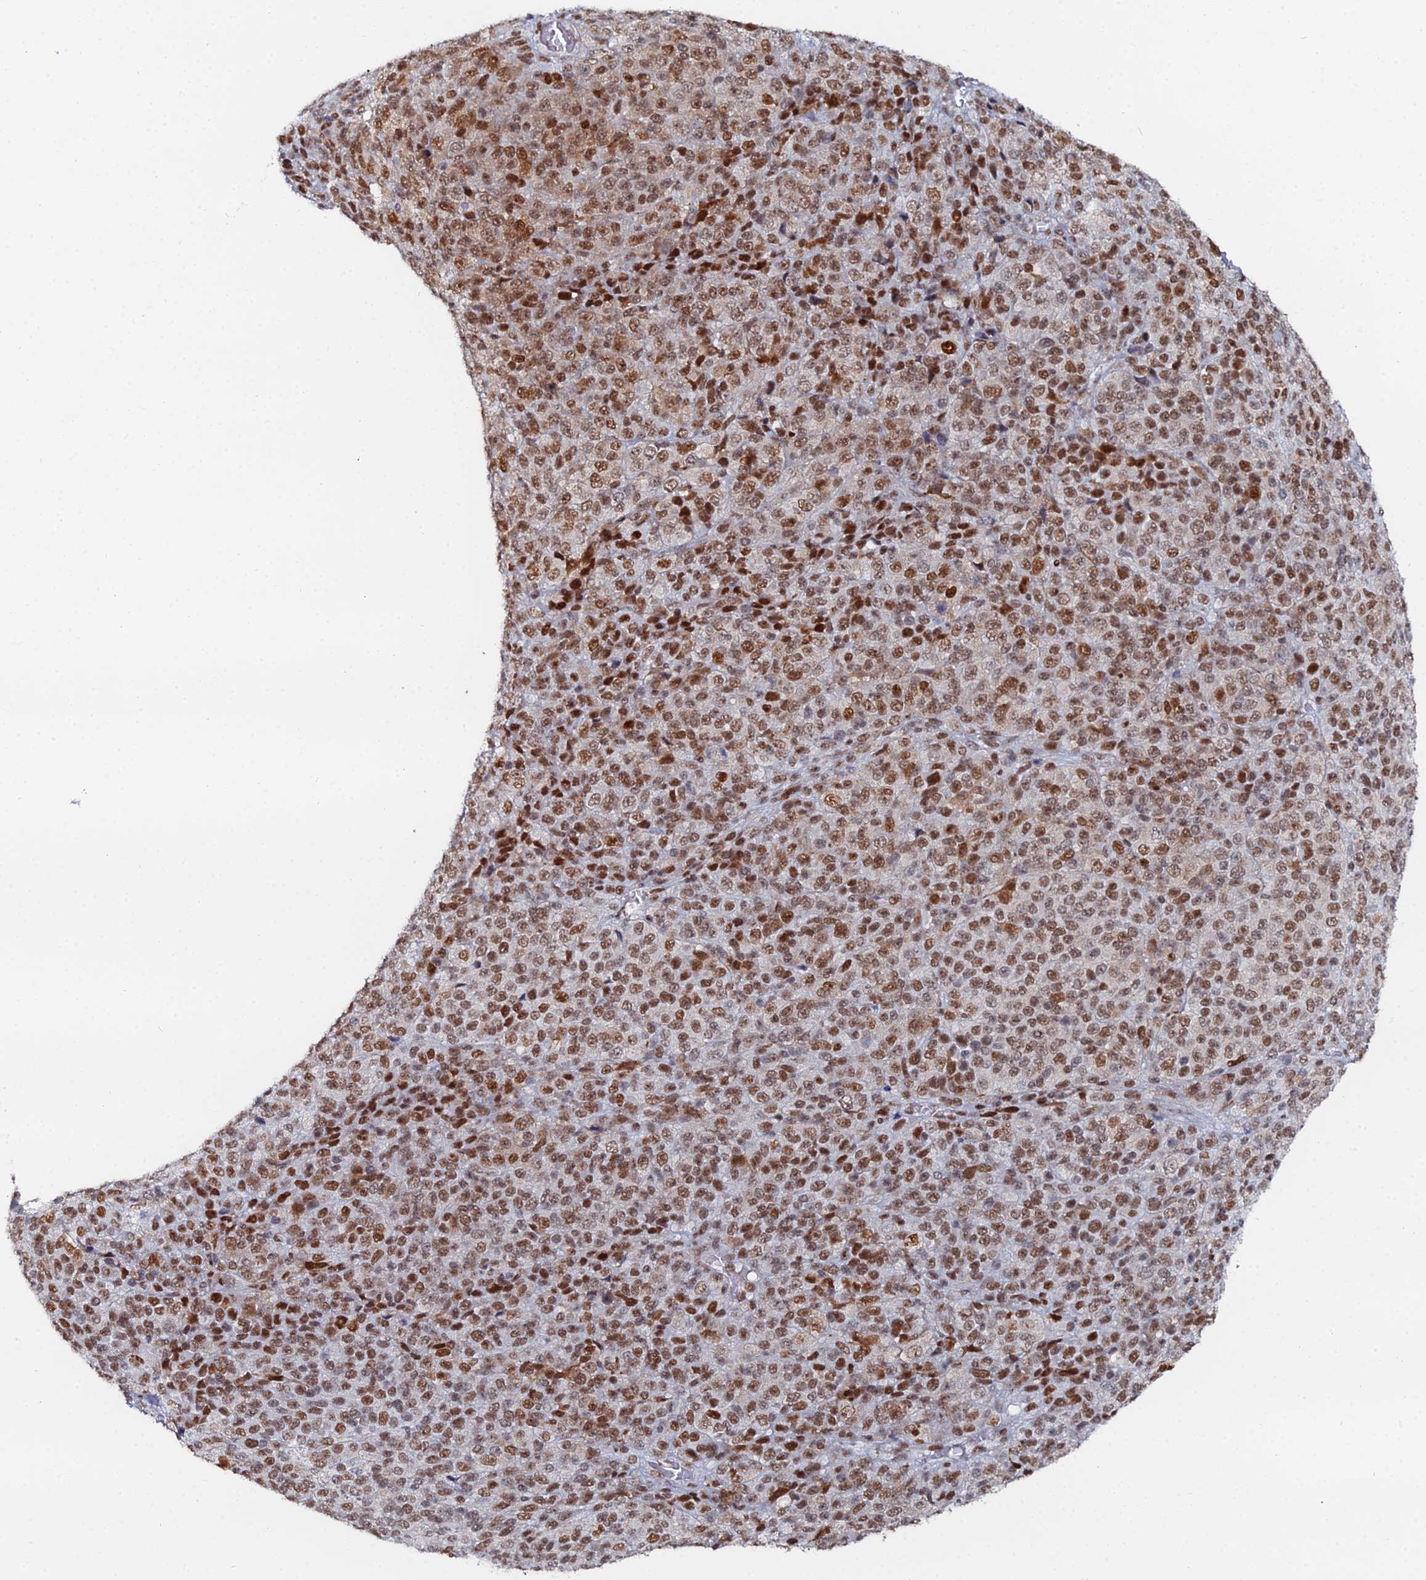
{"staining": {"intensity": "moderate", "quantity": ">75%", "location": "cytoplasmic/membranous,nuclear"}, "tissue": "melanoma", "cell_type": "Tumor cells", "image_type": "cancer", "snomed": [{"axis": "morphology", "description": "Malignant melanoma, Metastatic site"}, {"axis": "topography", "description": "Brain"}], "caption": "Human melanoma stained with a brown dye exhibits moderate cytoplasmic/membranous and nuclear positive positivity in about >75% of tumor cells.", "gene": "GSC2", "patient": {"sex": "female", "age": 56}}